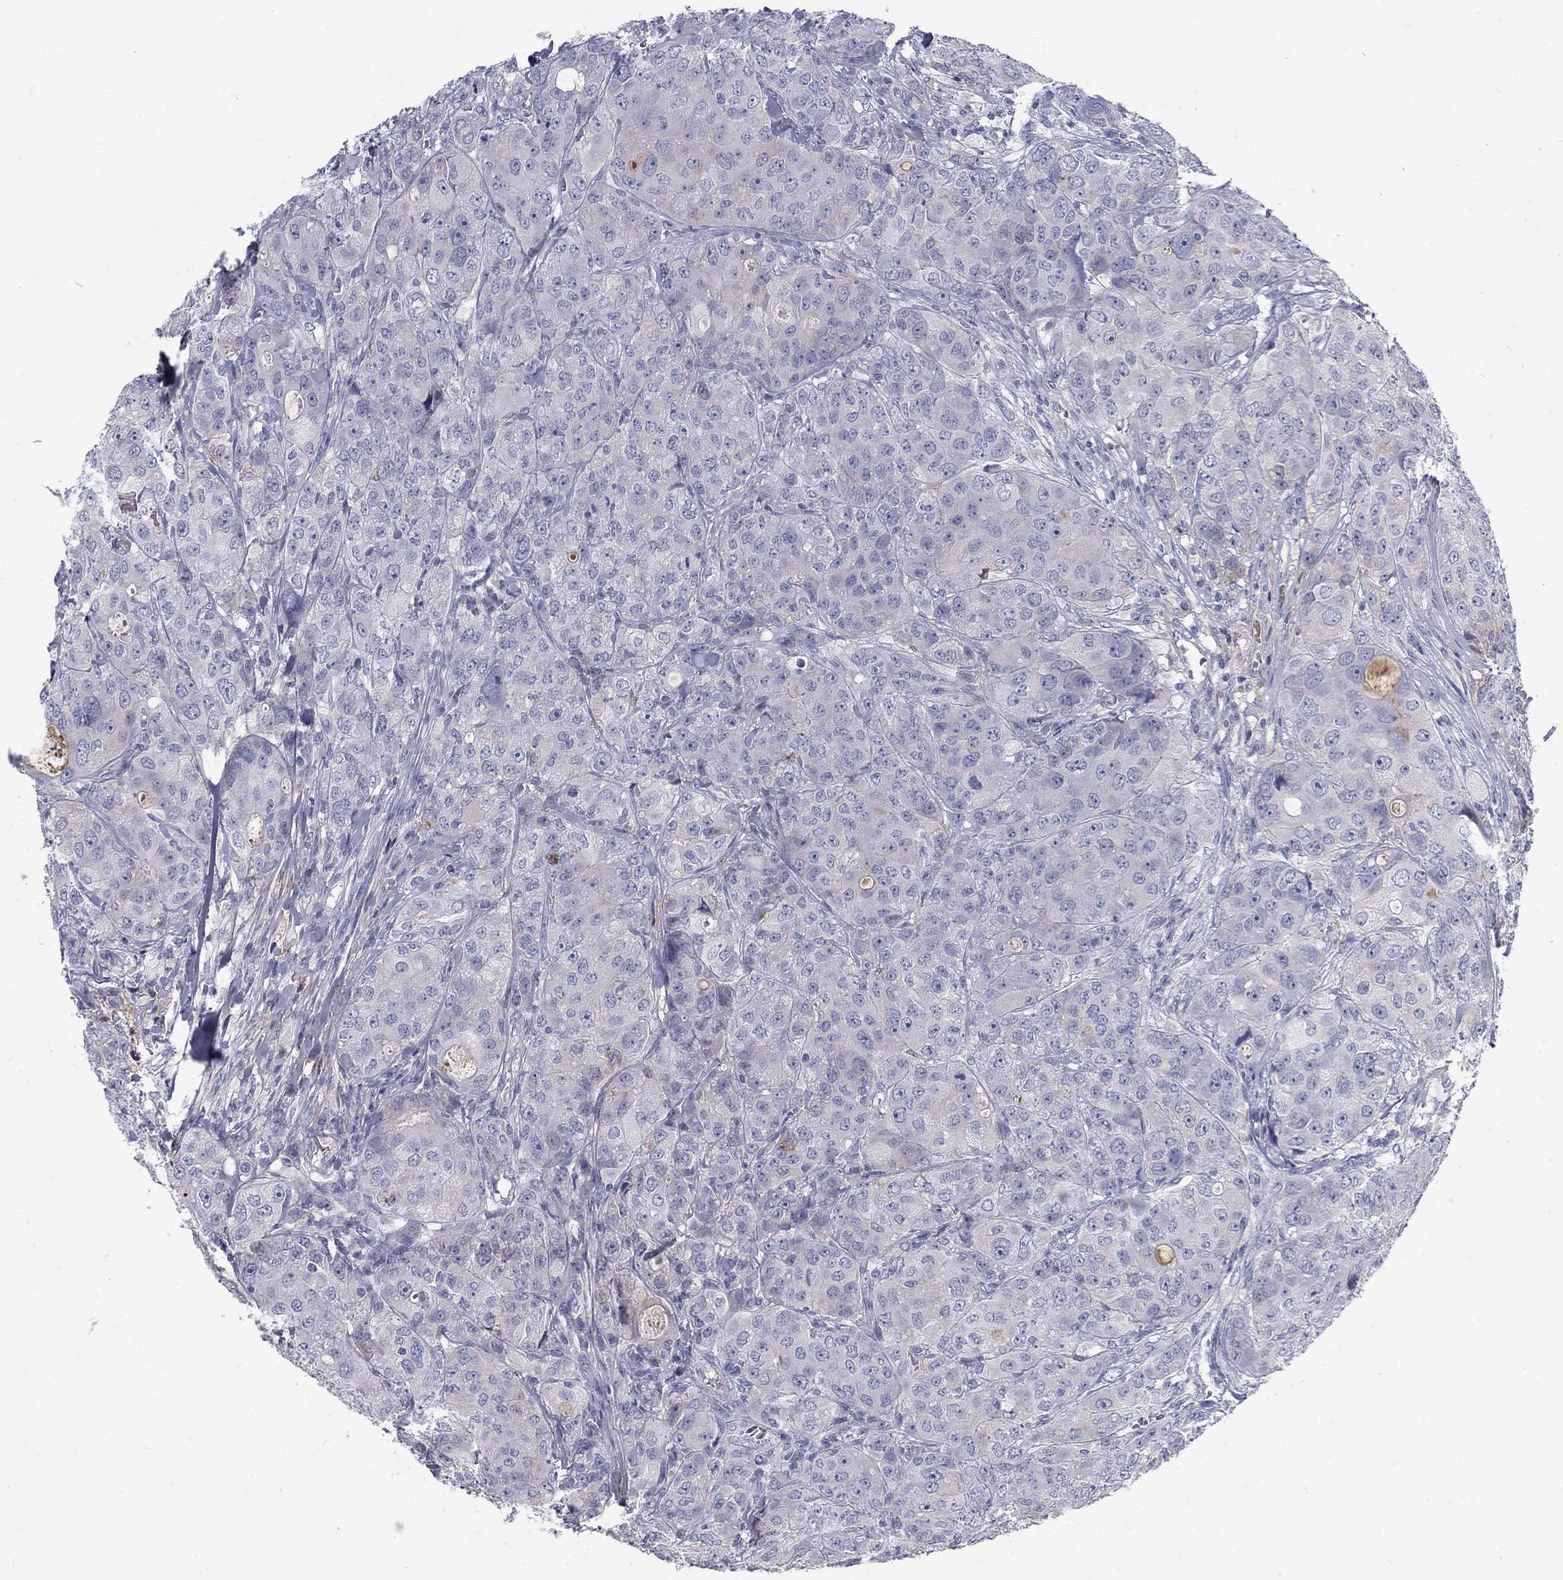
{"staining": {"intensity": "moderate", "quantity": "<25%", "location": "cytoplasmic/membranous"}, "tissue": "breast cancer", "cell_type": "Tumor cells", "image_type": "cancer", "snomed": [{"axis": "morphology", "description": "Duct carcinoma"}, {"axis": "topography", "description": "Breast"}], "caption": "An image of breast cancer stained for a protein reveals moderate cytoplasmic/membranous brown staining in tumor cells.", "gene": "EPDR1", "patient": {"sex": "female", "age": 43}}